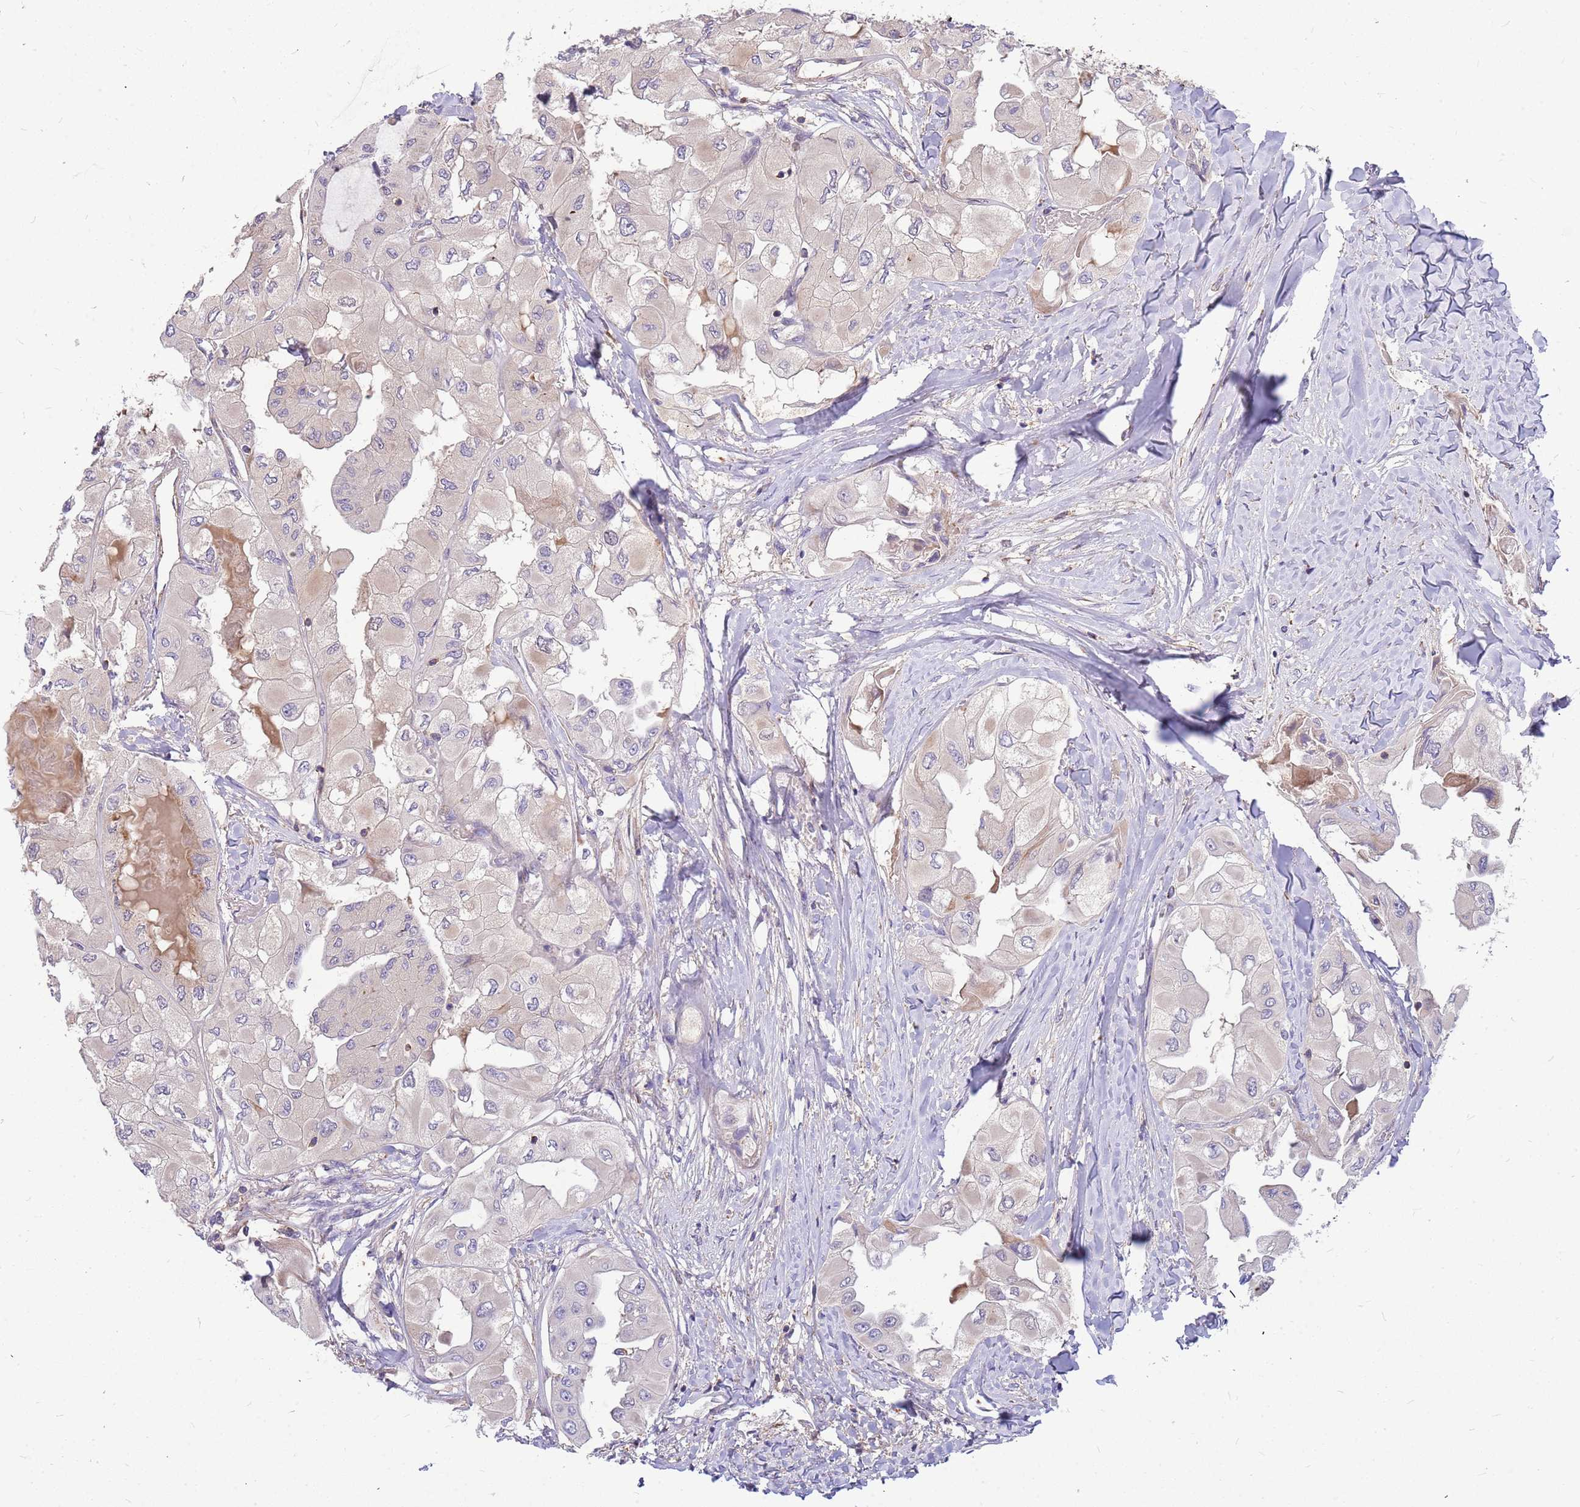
{"staining": {"intensity": "weak", "quantity": "<25%", "location": "cytoplasmic/membranous"}, "tissue": "thyroid cancer", "cell_type": "Tumor cells", "image_type": "cancer", "snomed": [{"axis": "morphology", "description": "Normal tissue, NOS"}, {"axis": "morphology", "description": "Papillary adenocarcinoma, NOS"}, {"axis": "topography", "description": "Thyroid gland"}], "caption": "The photomicrograph exhibits no significant positivity in tumor cells of thyroid papillary adenocarcinoma.", "gene": "MVD", "patient": {"sex": "female", "age": 59}}